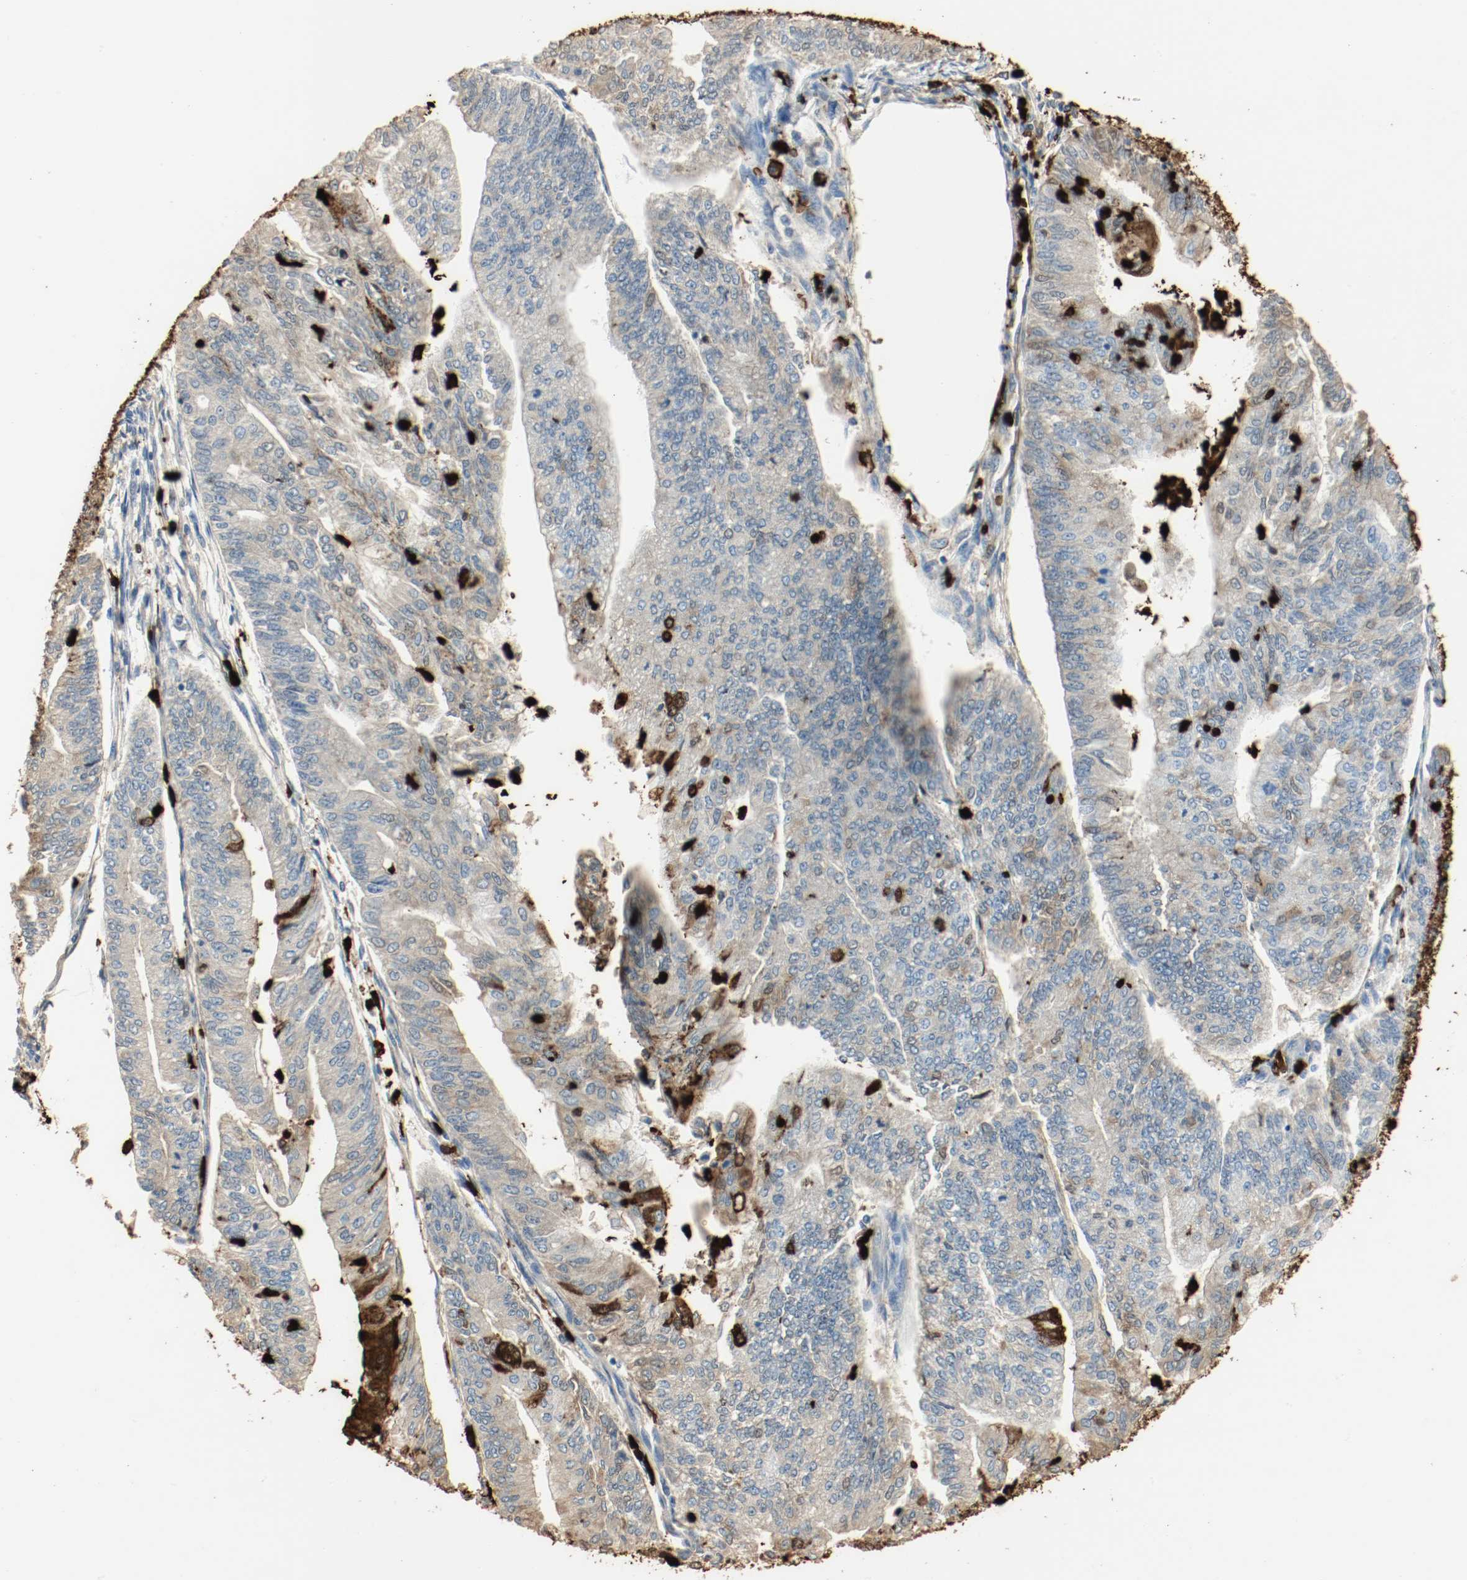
{"staining": {"intensity": "weak", "quantity": "25%-75%", "location": "cytoplasmic/membranous"}, "tissue": "endometrial cancer", "cell_type": "Tumor cells", "image_type": "cancer", "snomed": [{"axis": "morphology", "description": "Adenocarcinoma, NOS"}, {"axis": "topography", "description": "Endometrium"}], "caption": "A high-resolution histopathology image shows IHC staining of endometrial cancer, which exhibits weak cytoplasmic/membranous positivity in about 25%-75% of tumor cells.", "gene": "S100A9", "patient": {"sex": "female", "age": 59}}